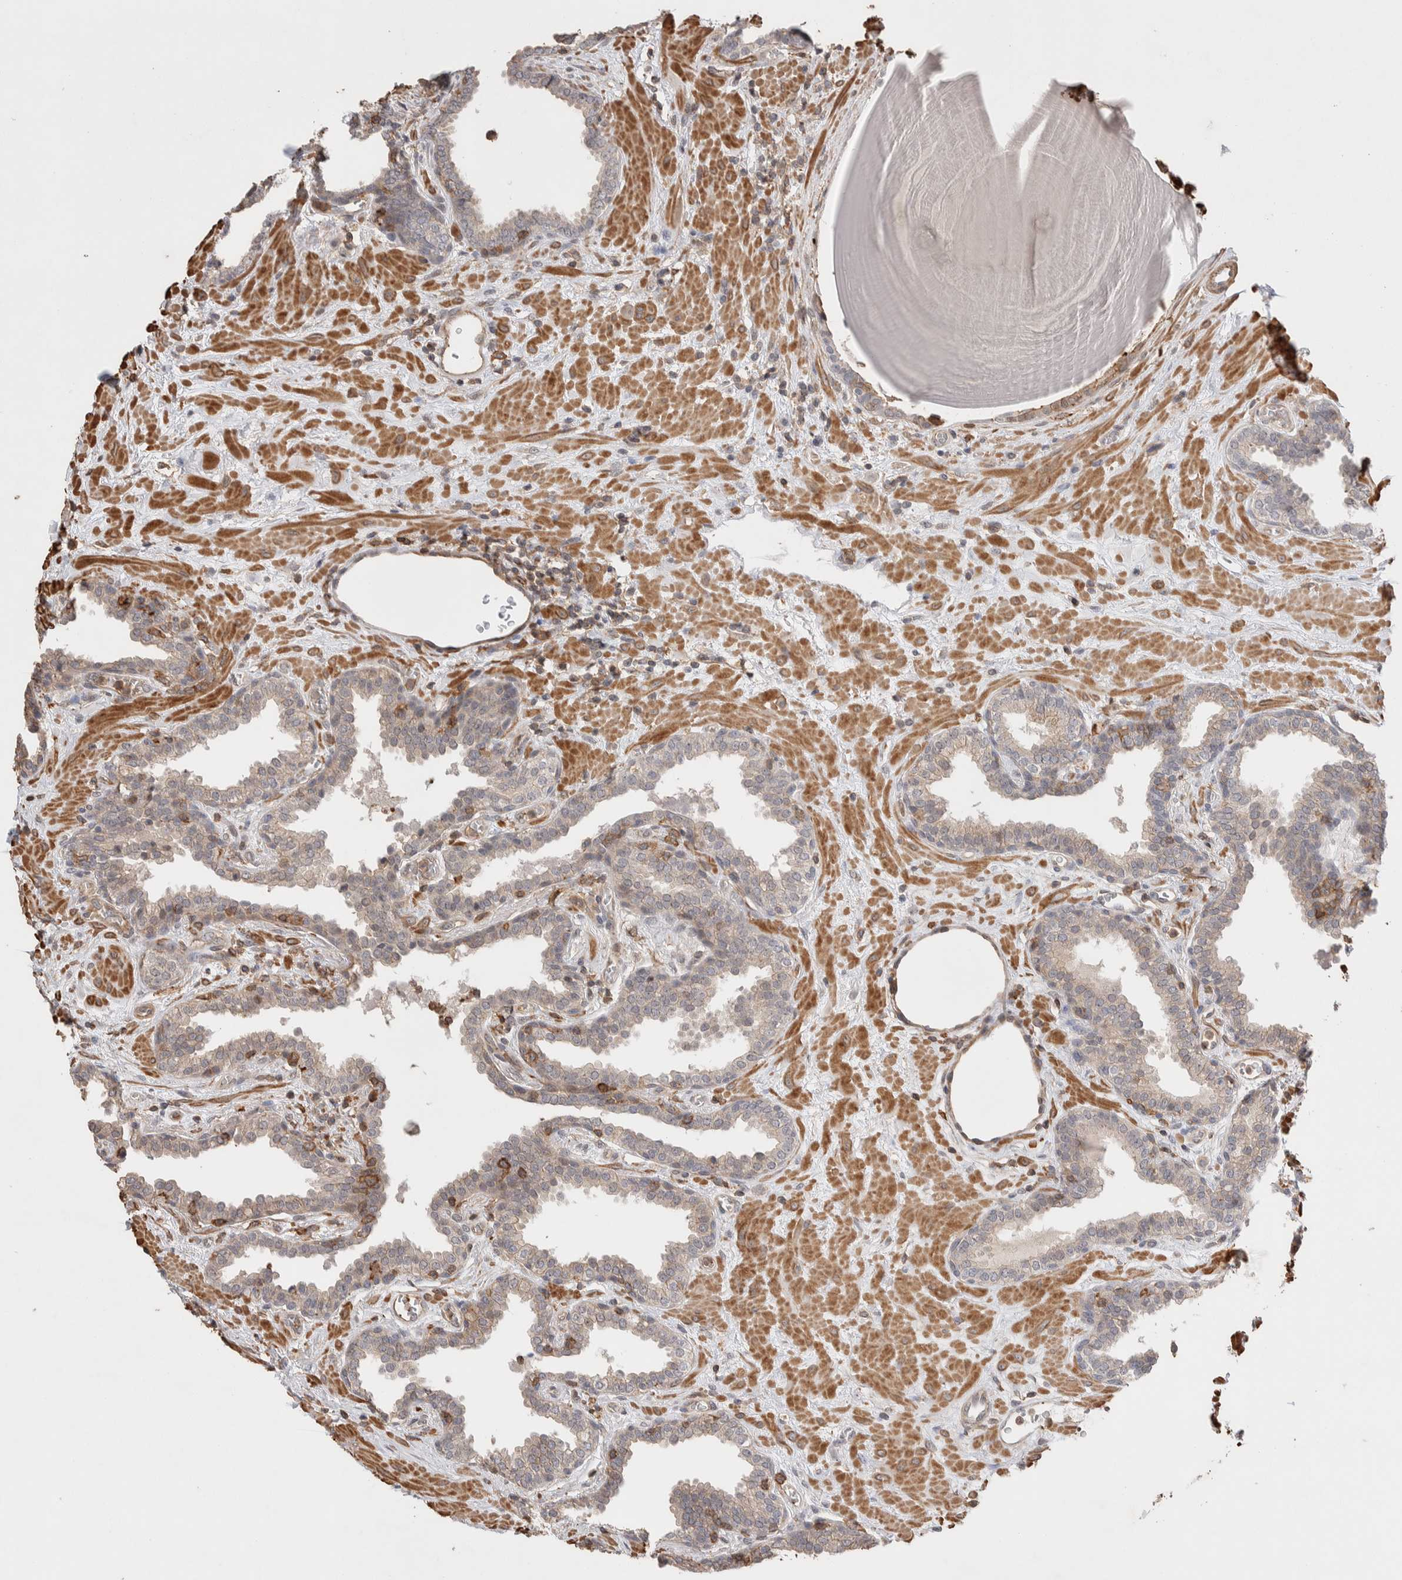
{"staining": {"intensity": "weak", "quantity": "<25%", "location": "cytoplasmic/membranous"}, "tissue": "prostate", "cell_type": "Glandular cells", "image_type": "normal", "snomed": [{"axis": "morphology", "description": "Normal tissue, NOS"}, {"axis": "topography", "description": "Prostate"}], "caption": "DAB (3,3'-diaminobenzidine) immunohistochemical staining of unremarkable human prostate demonstrates no significant staining in glandular cells.", "gene": "ZNF704", "patient": {"sex": "male", "age": 51}}